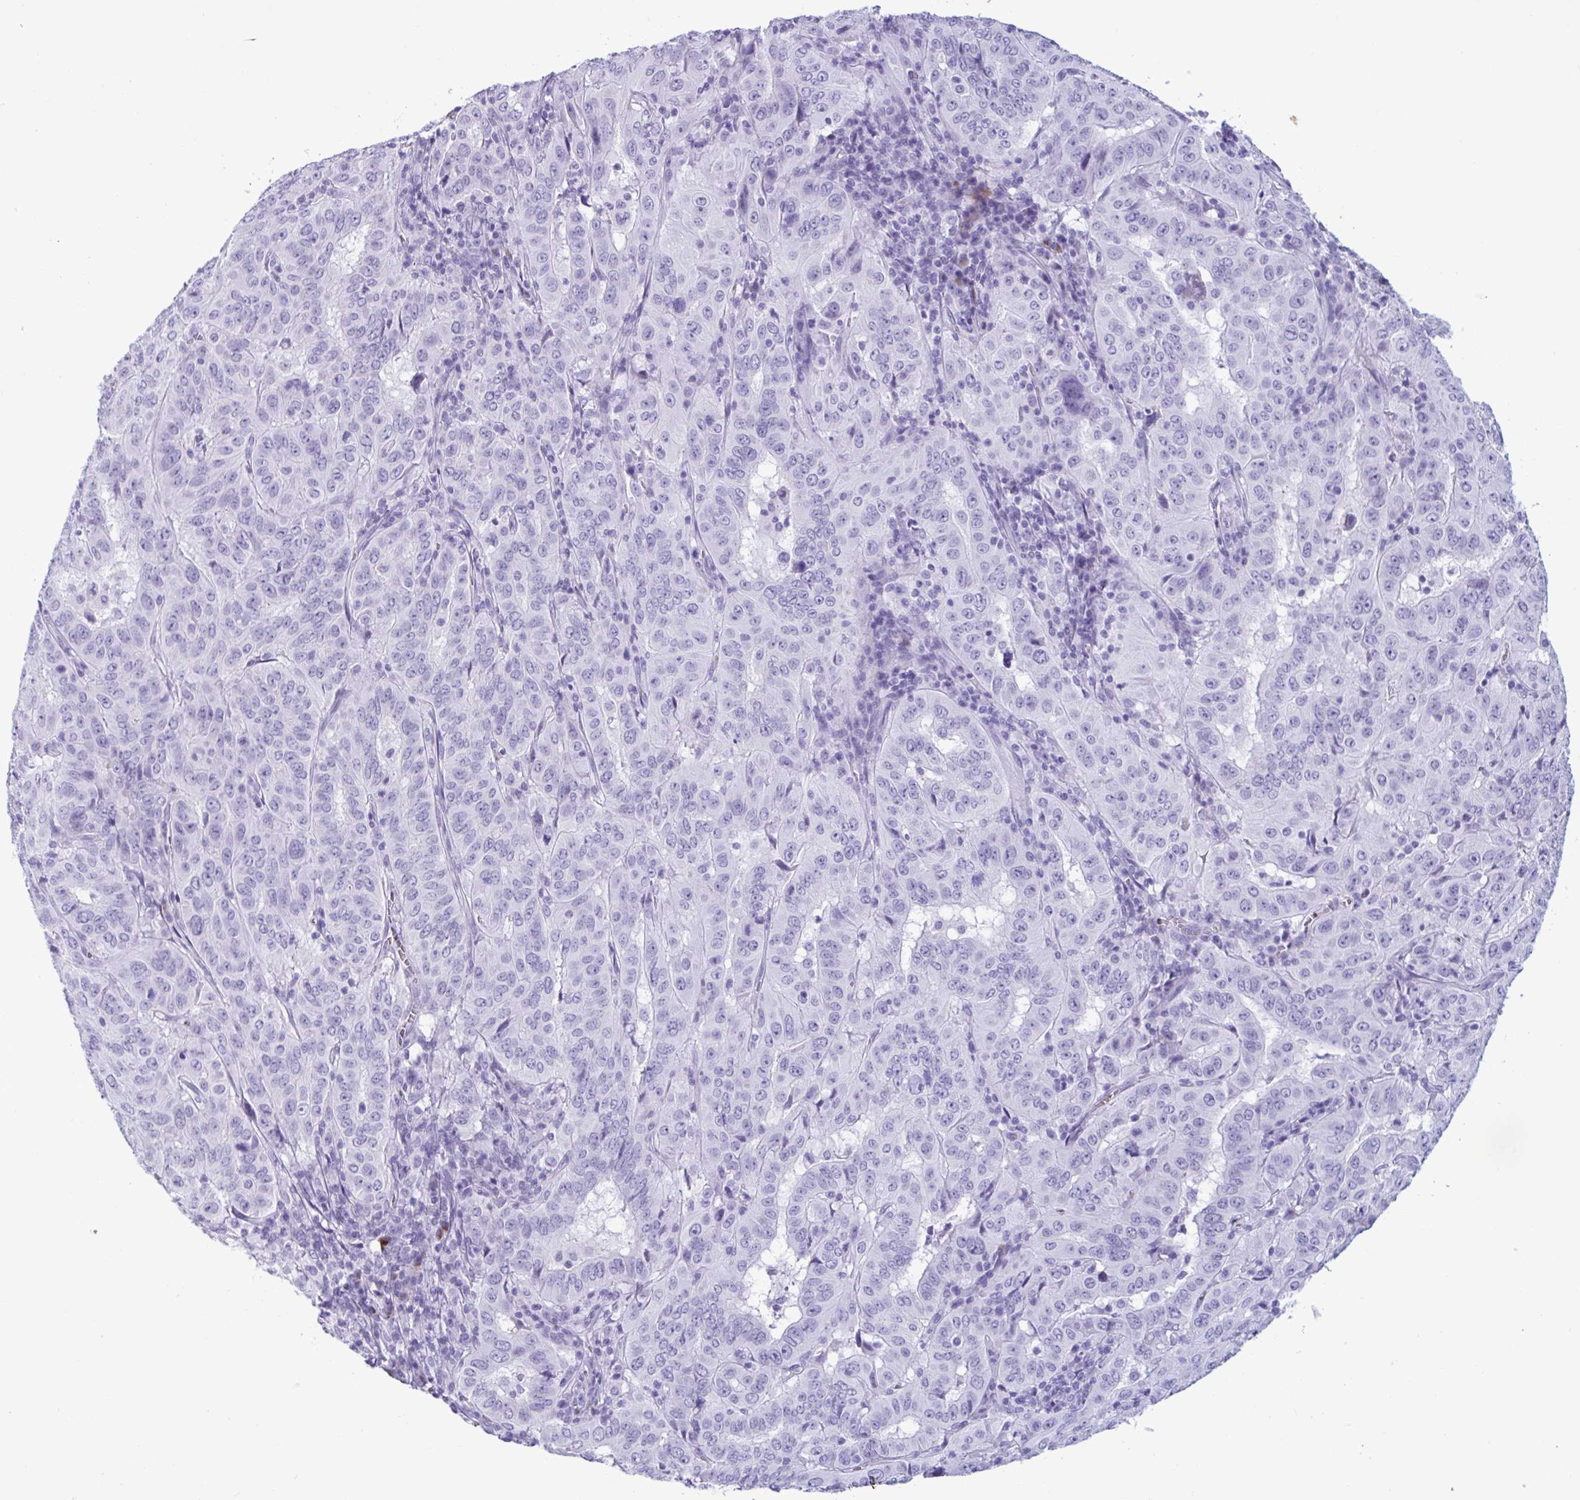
{"staining": {"intensity": "negative", "quantity": "none", "location": "none"}, "tissue": "pancreatic cancer", "cell_type": "Tumor cells", "image_type": "cancer", "snomed": [{"axis": "morphology", "description": "Adenocarcinoma, NOS"}, {"axis": "topography", "description": "Pancreas"}], "caption": "A high-resolution histopathology image shows IHC staining of pancreatic cancer, which shows no significant positivity in tumor cells.", "gene": "SLC2A1", "patient": {"sex": "male", "age": 63}}